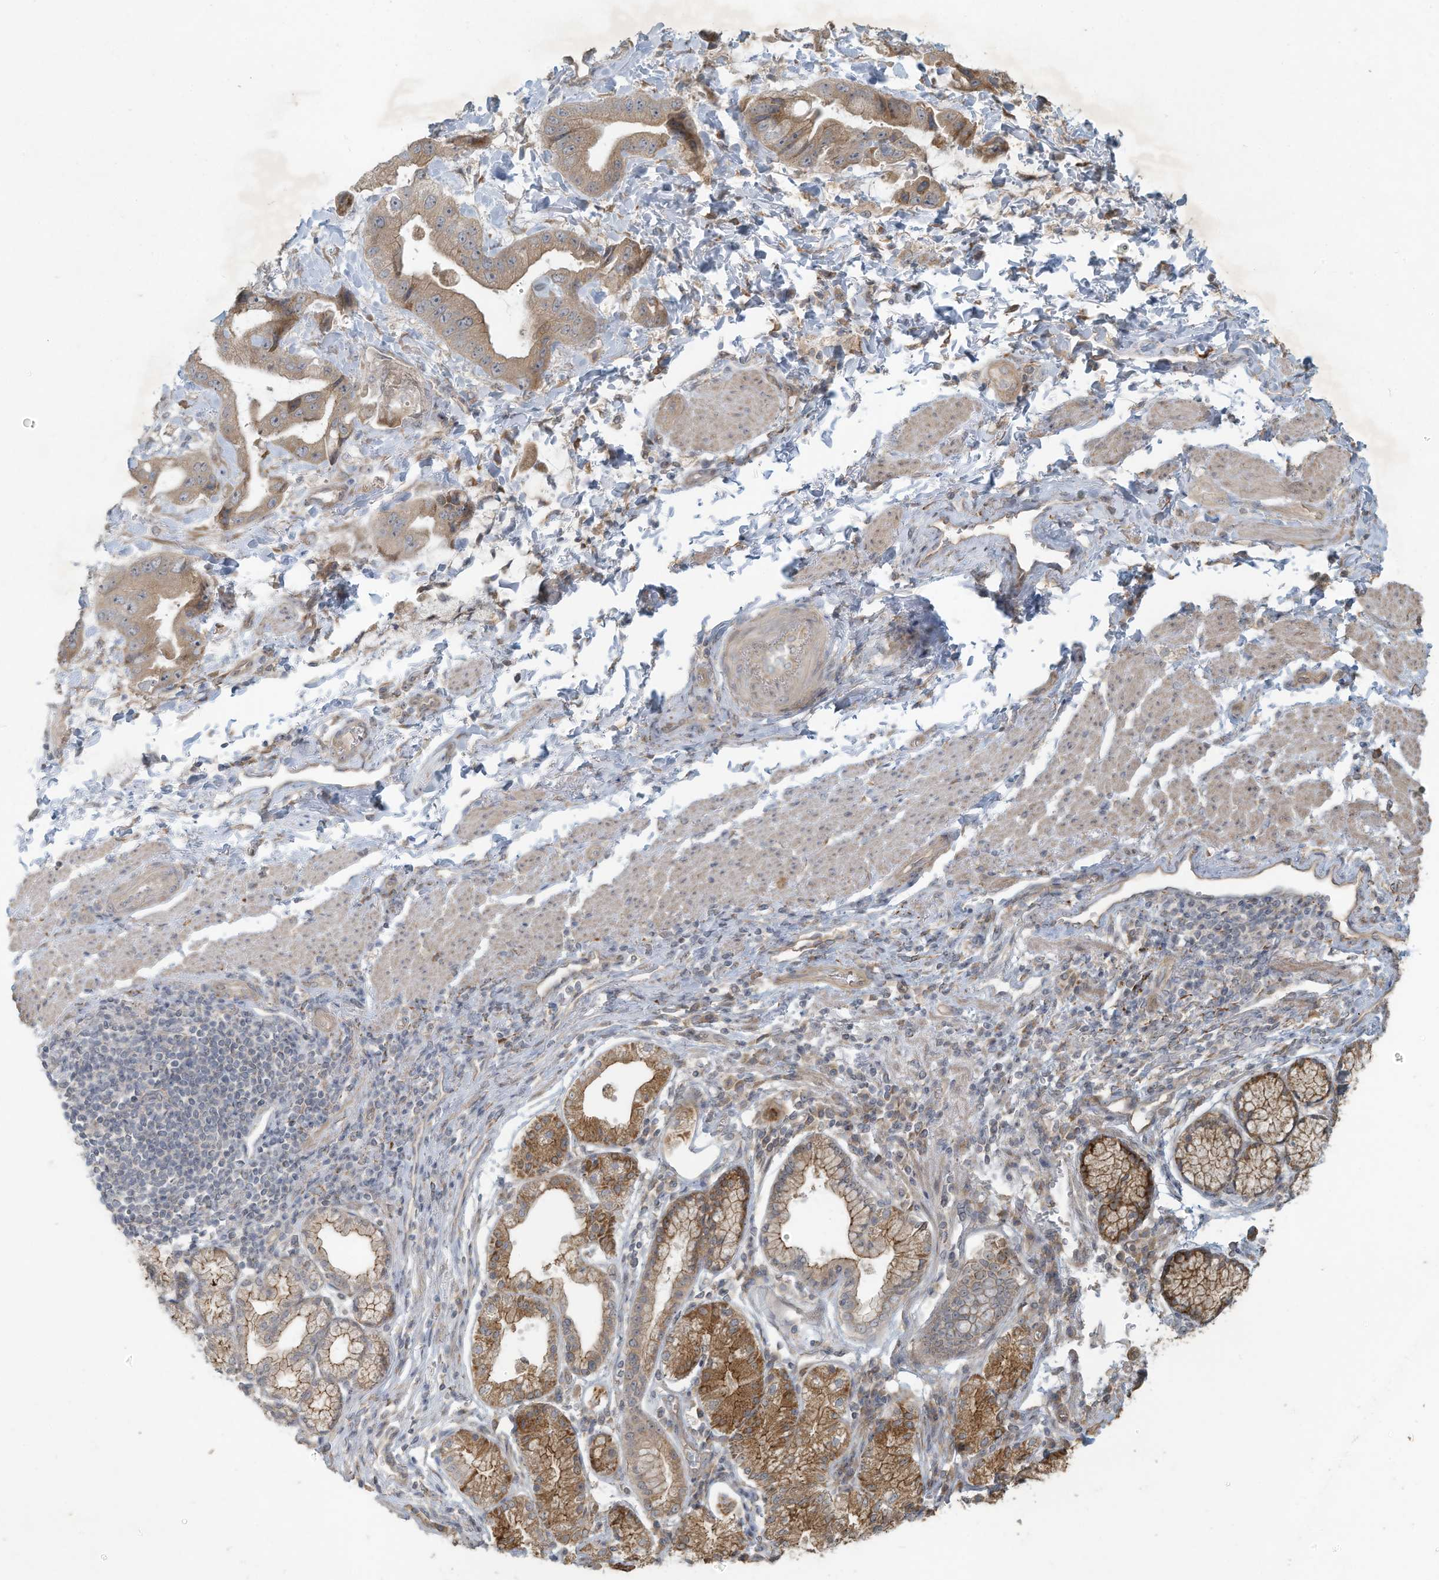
{"staining": {"intensity": "weak", "quantity": ">75%", "location": "cytoplasmic/membranous"}, "tissue": "stomach cancer", "cell_type": "Tumor cells", "image_type": "cancer", "snomed": [{"axis": "morphology", "description": "Adenocarcinoma, NOS"}, {"axis": "topography", "description": "Stomach"}], "caption": "Protein expression analysis of human stomach adenocarcinoma reveals weak cytoplasmic/membranous expression in approximately >75% of tumor cells. (Brightfield microscopy of DAB IHC at high magnification).", "gene": "MAGIX", "patient": {"sex": "male", "age": 62}}